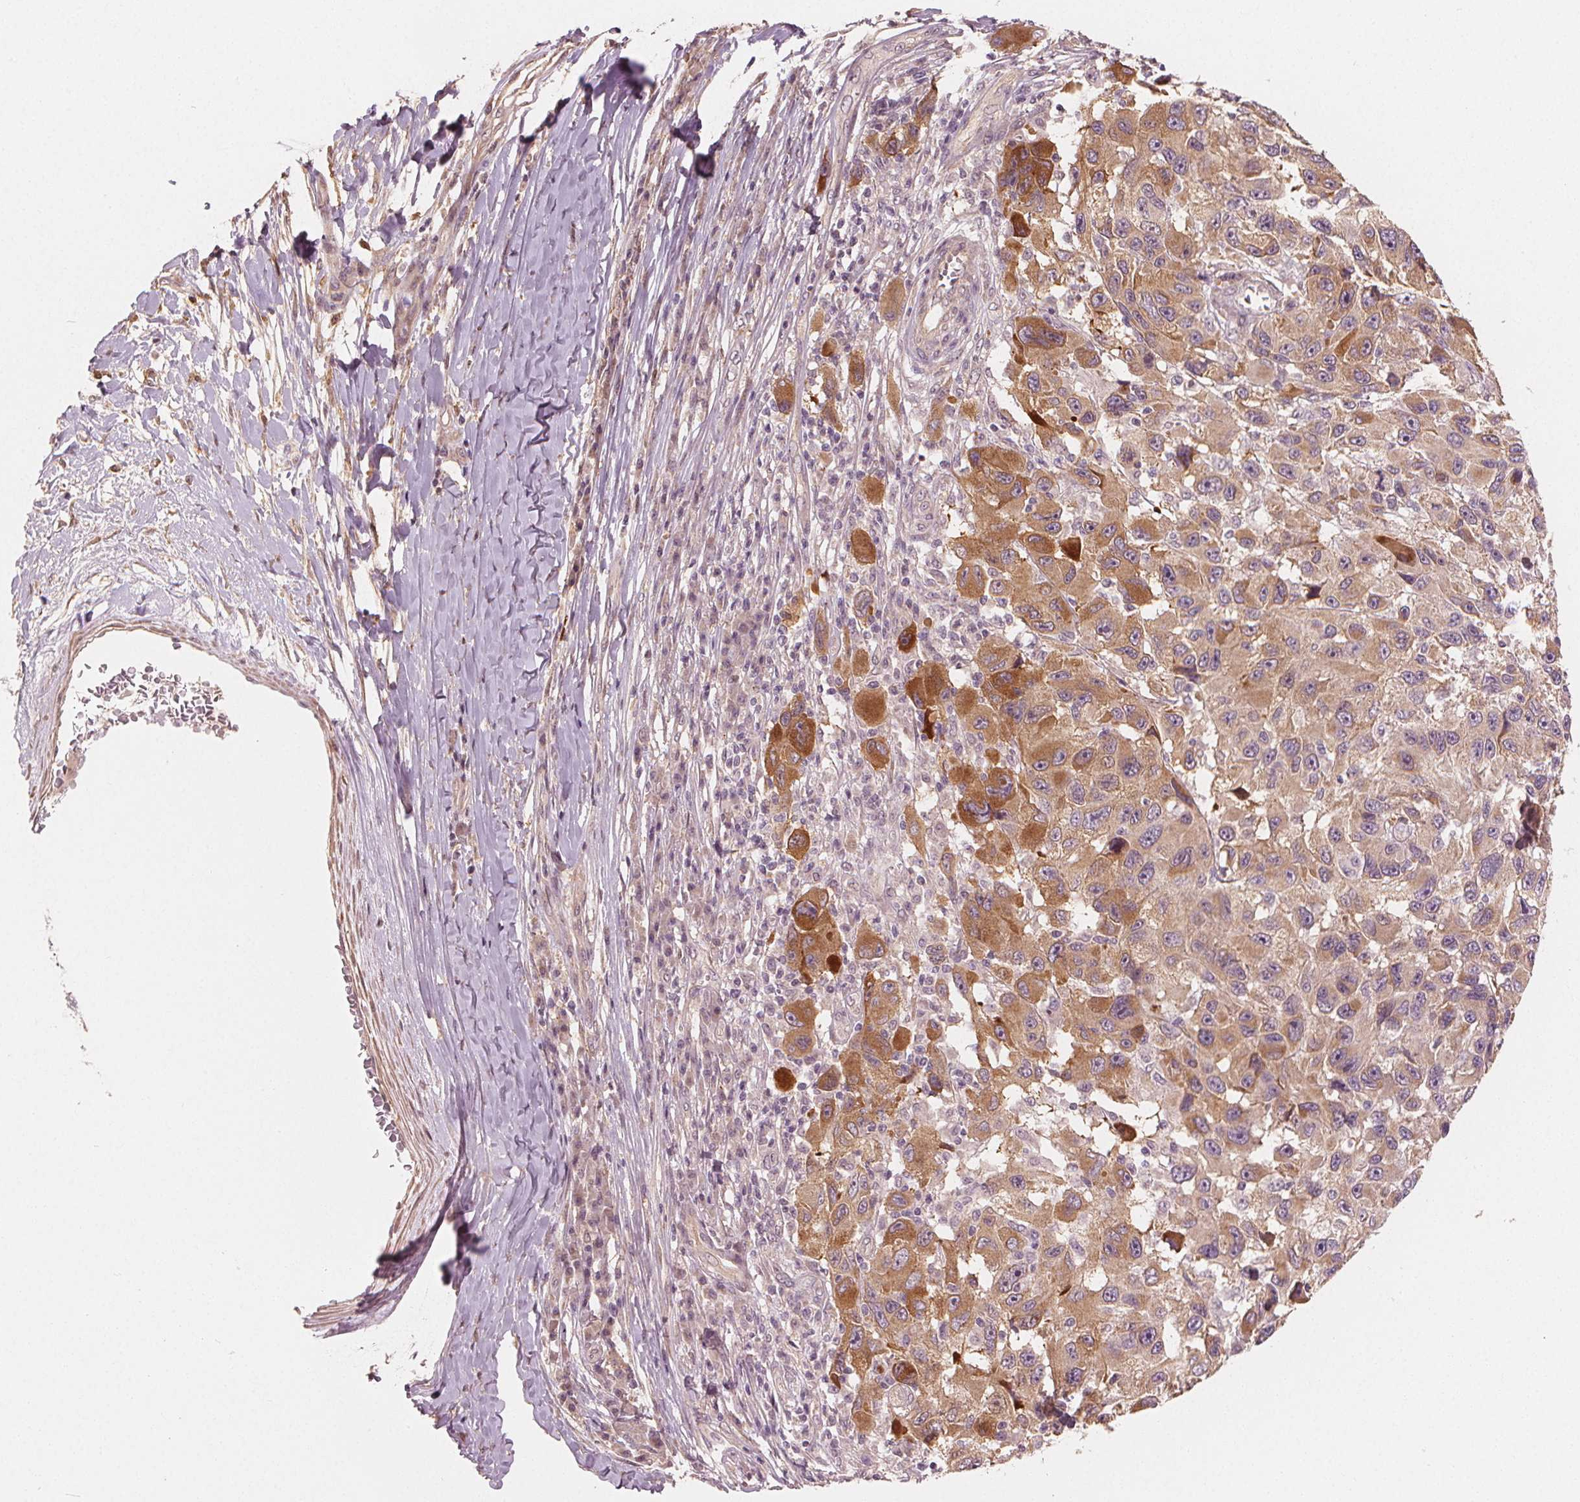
{"staining": {"intensity": "moderate", "quantity": "<25%", "location": "cytoplasmic/membranous"}, "tissue": "melanoma", "cell_type": "Tumor cells", "image_type": "cancer", "snomed": [{"axis": "morphology", "description": "Malignant melanoma, NOS"}, {"axis": "topography", "description": "Skin"}], "caption": "Moderate cytoplasmic/membranous expression is appreciated in approximately <25% of tumor cells in melanoma.", "gene": "CLBA1", "patient": {"sex": "male", "age": 53}}